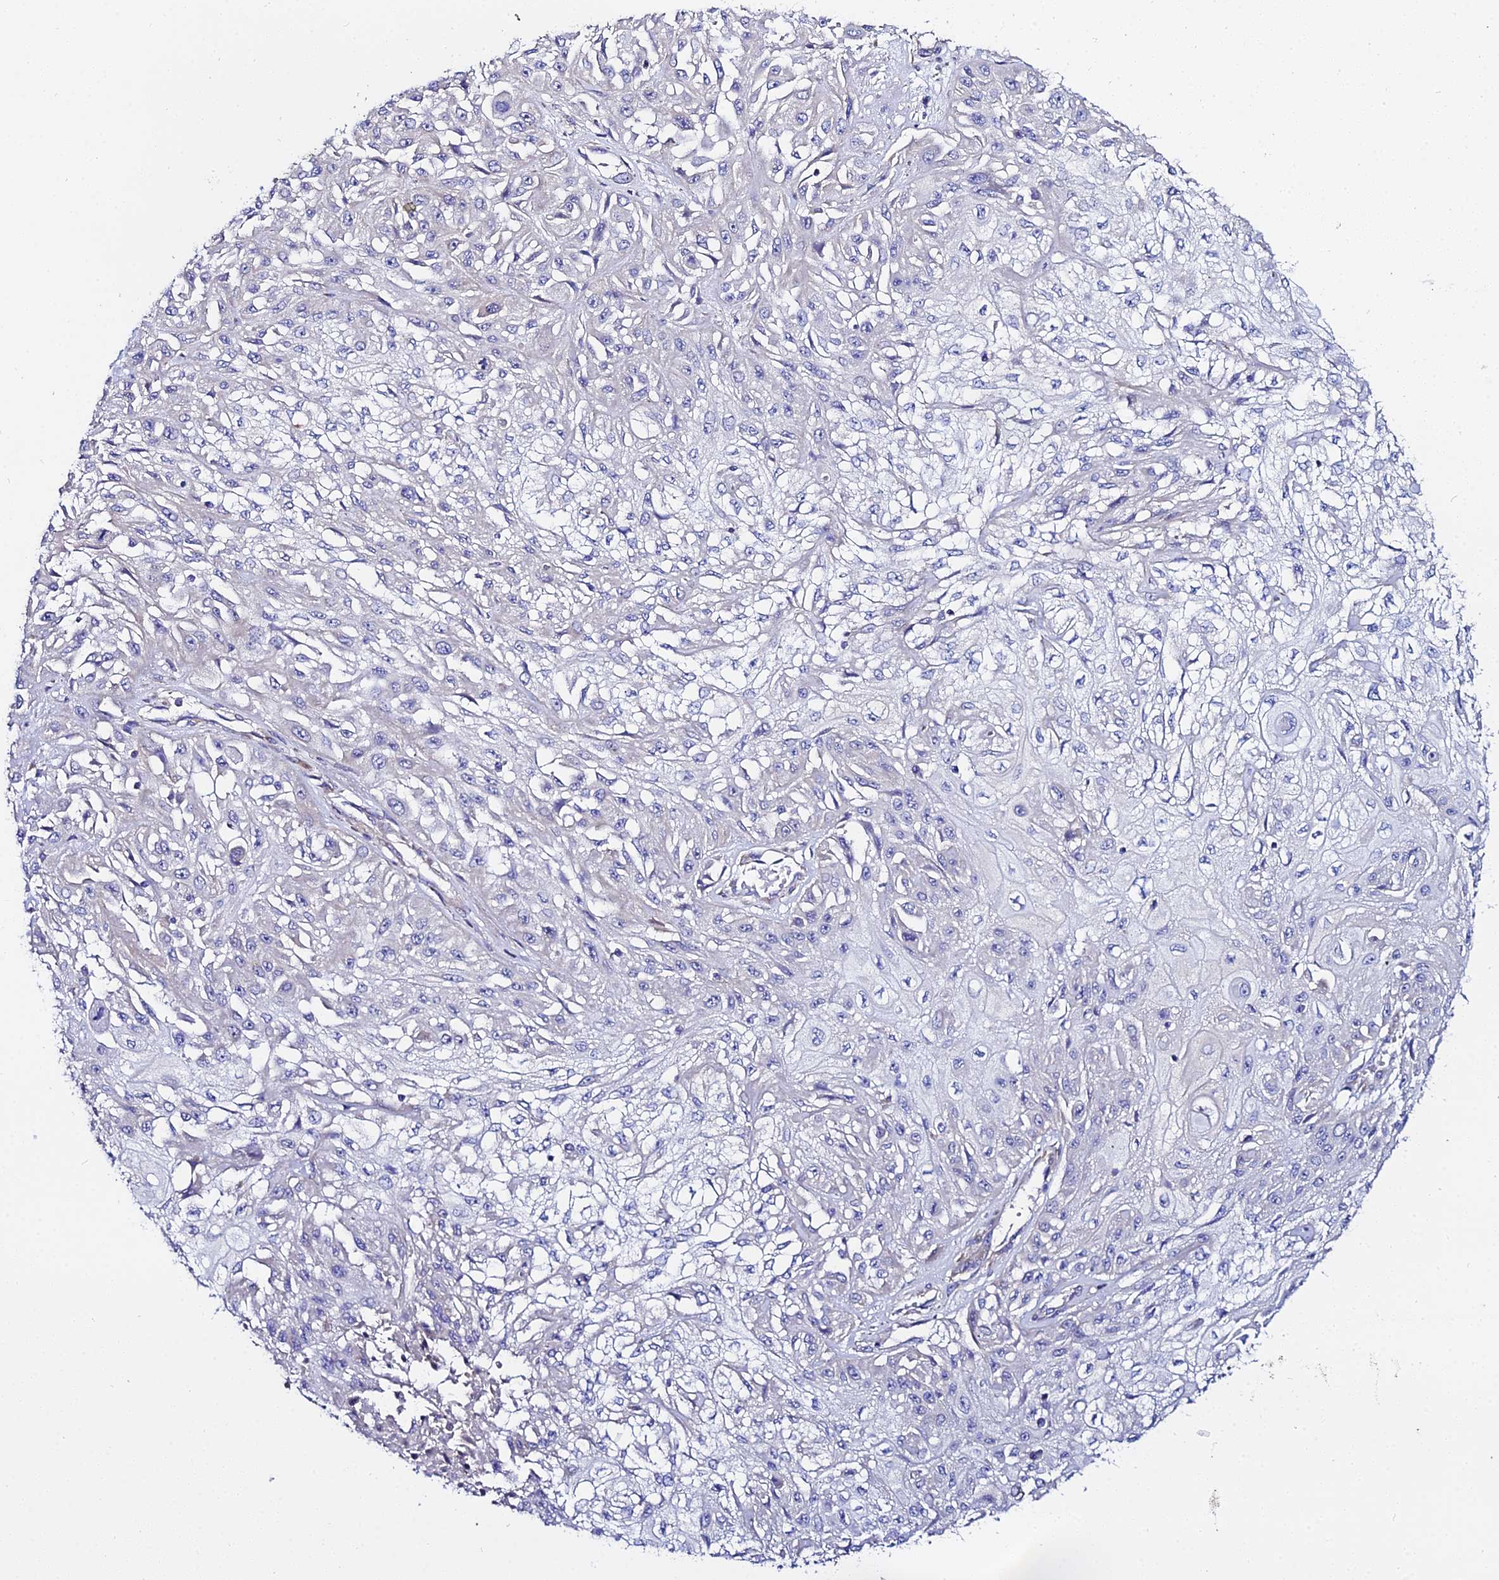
{"staining": {"intensity": "negative", "quantity": "none", "location": "none"}, "tissue": "skin cancer", "cell_type": "Tumor cells", "image_type": "cancer", "snomed": [{"axis": "morphology", "description": "Squamous cell carcinoma, NOS"}, {"axis": "morphology", "description": "Squamous cell carcinoma, metastatic, NOS"}, {"axis": "topography", "description": "Skin"}, {"axis": "topography", "description": "Lymph node"}], "caption": "Tumor cells show no significant protein staining in skin cancer (metastatic squamous cell carcinoma).", "gene": "ACOT2", "patient": {"sex": "male", "age": 75}}